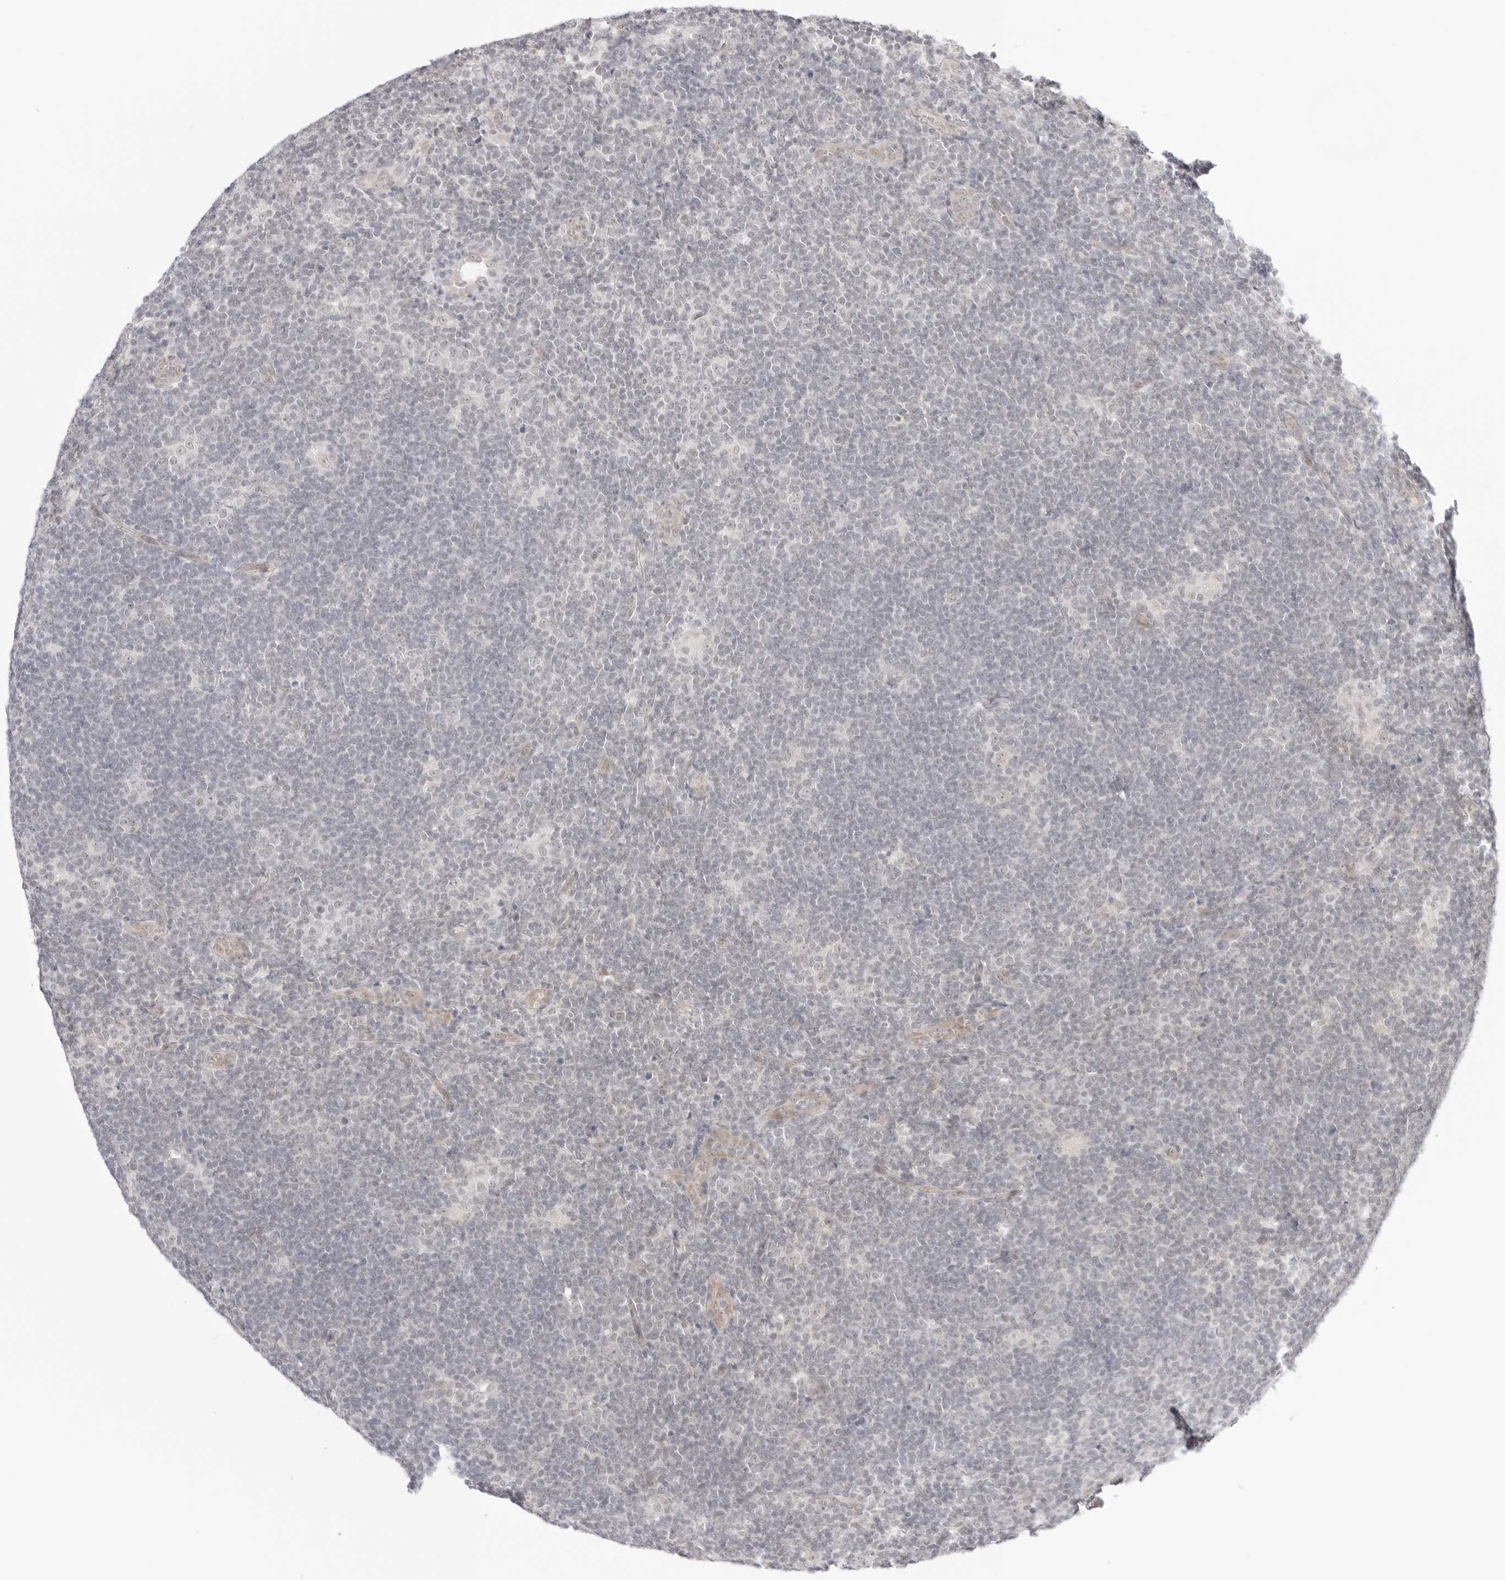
{"staining": {"intensity": "negative", "quantity": "none", "location": "none"}, "tissue": "lymphoma", "cell_type": "Tumor cells", "image_type": "cancer", "snomed": [{"axis": "morphology", "description": "Hodgkin's disease, NOS"}, {"axis": "topography", "description": "Lymph node"}], "caption": "The image exhibits no staining of tumor cells in lymphoma.", "gene": "MED18", "patient": {"sex": "female", "age": 57}}